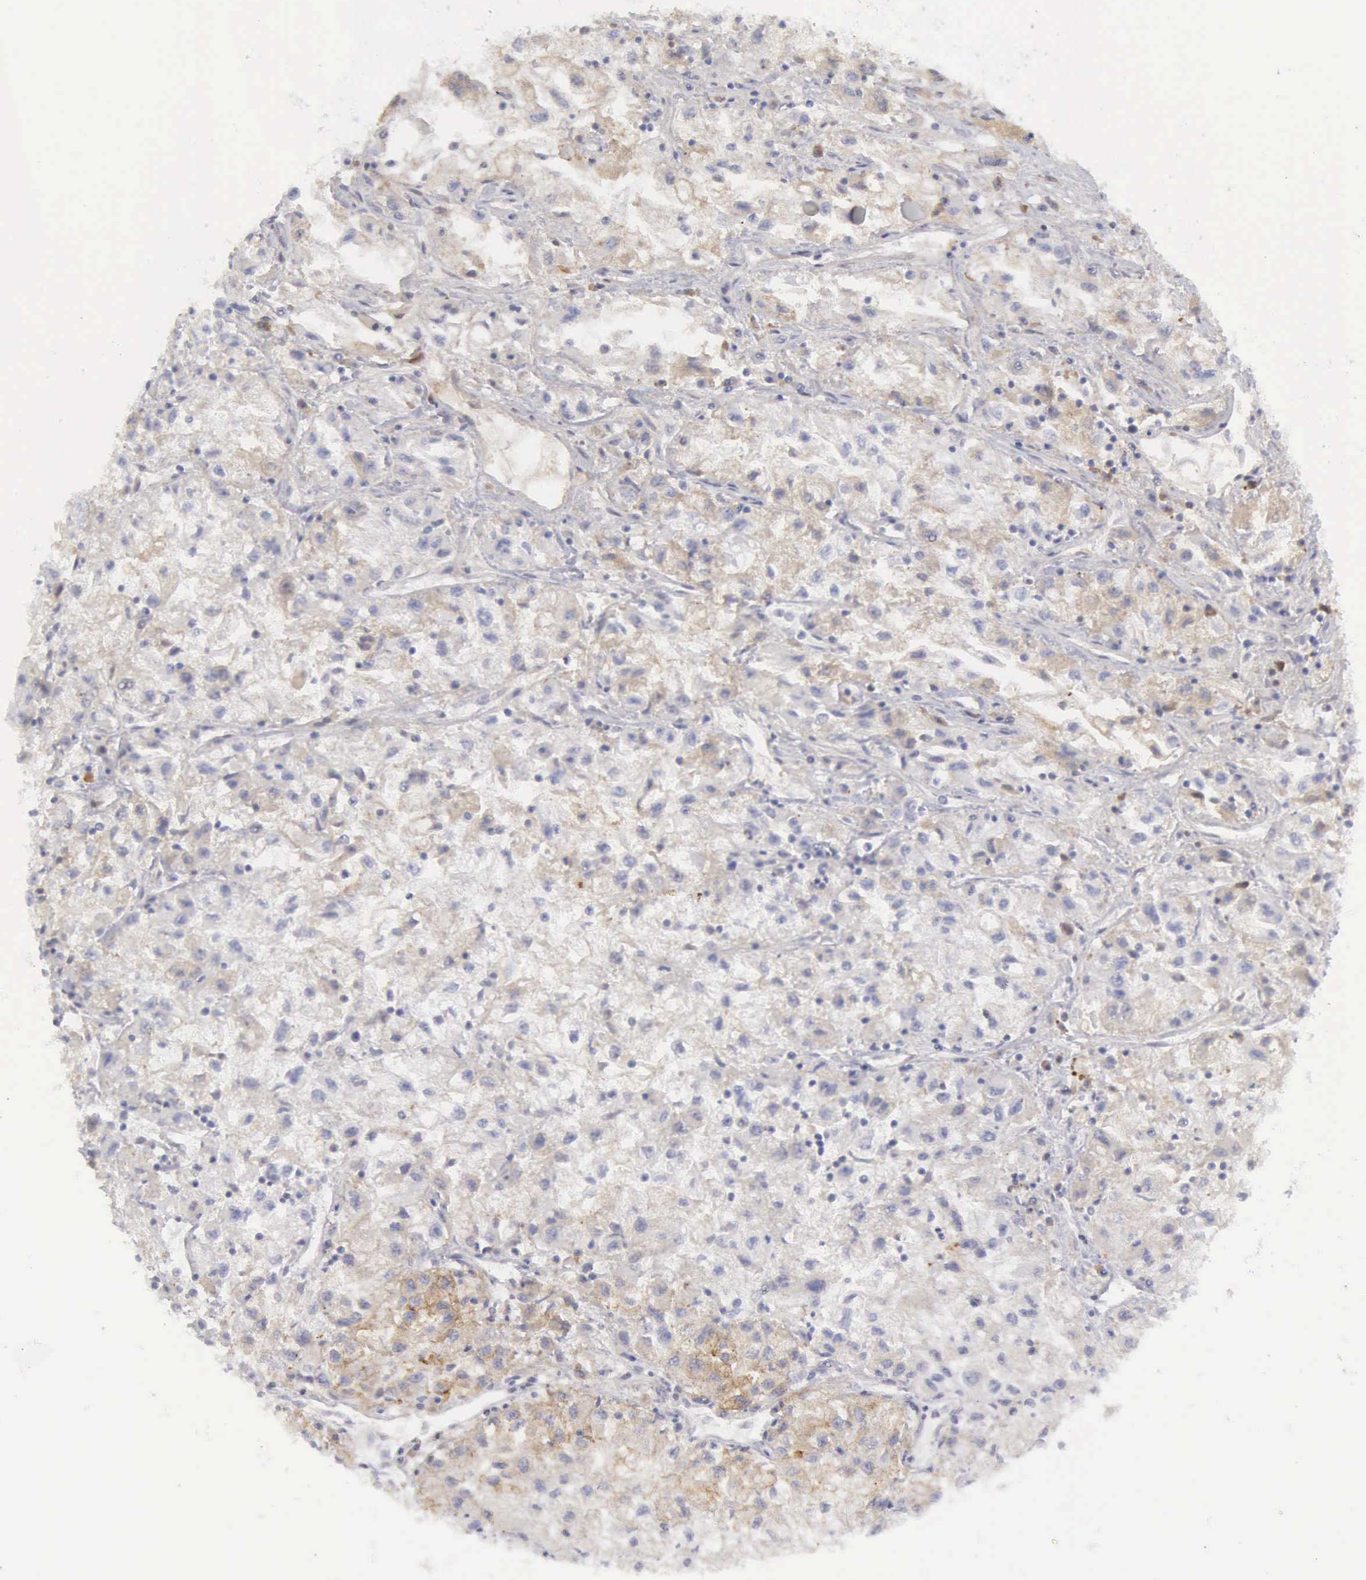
{"staining": {"intensity": "moderate", "quantity": "25%-75%", "location": "cytoplasmic/membranous"}, "tissue": "renal cancer", "cell_type": "Tumor cells", "image_type": "cancer", "snomed": [{"axis": "morphology", "description": "Adenocarcinoma, NOS"}, {"axis": "topography", "description": "Kidney"}], "caption": "Brown immunohistochemical staining in adenocarcinoma (renal) demonstrates moderate cytoplasmic/membranous positivity in approximately 25%-75% of tumor cells.", "gene": "TFRC", "patient": {"sex": "male", "age": 59}}